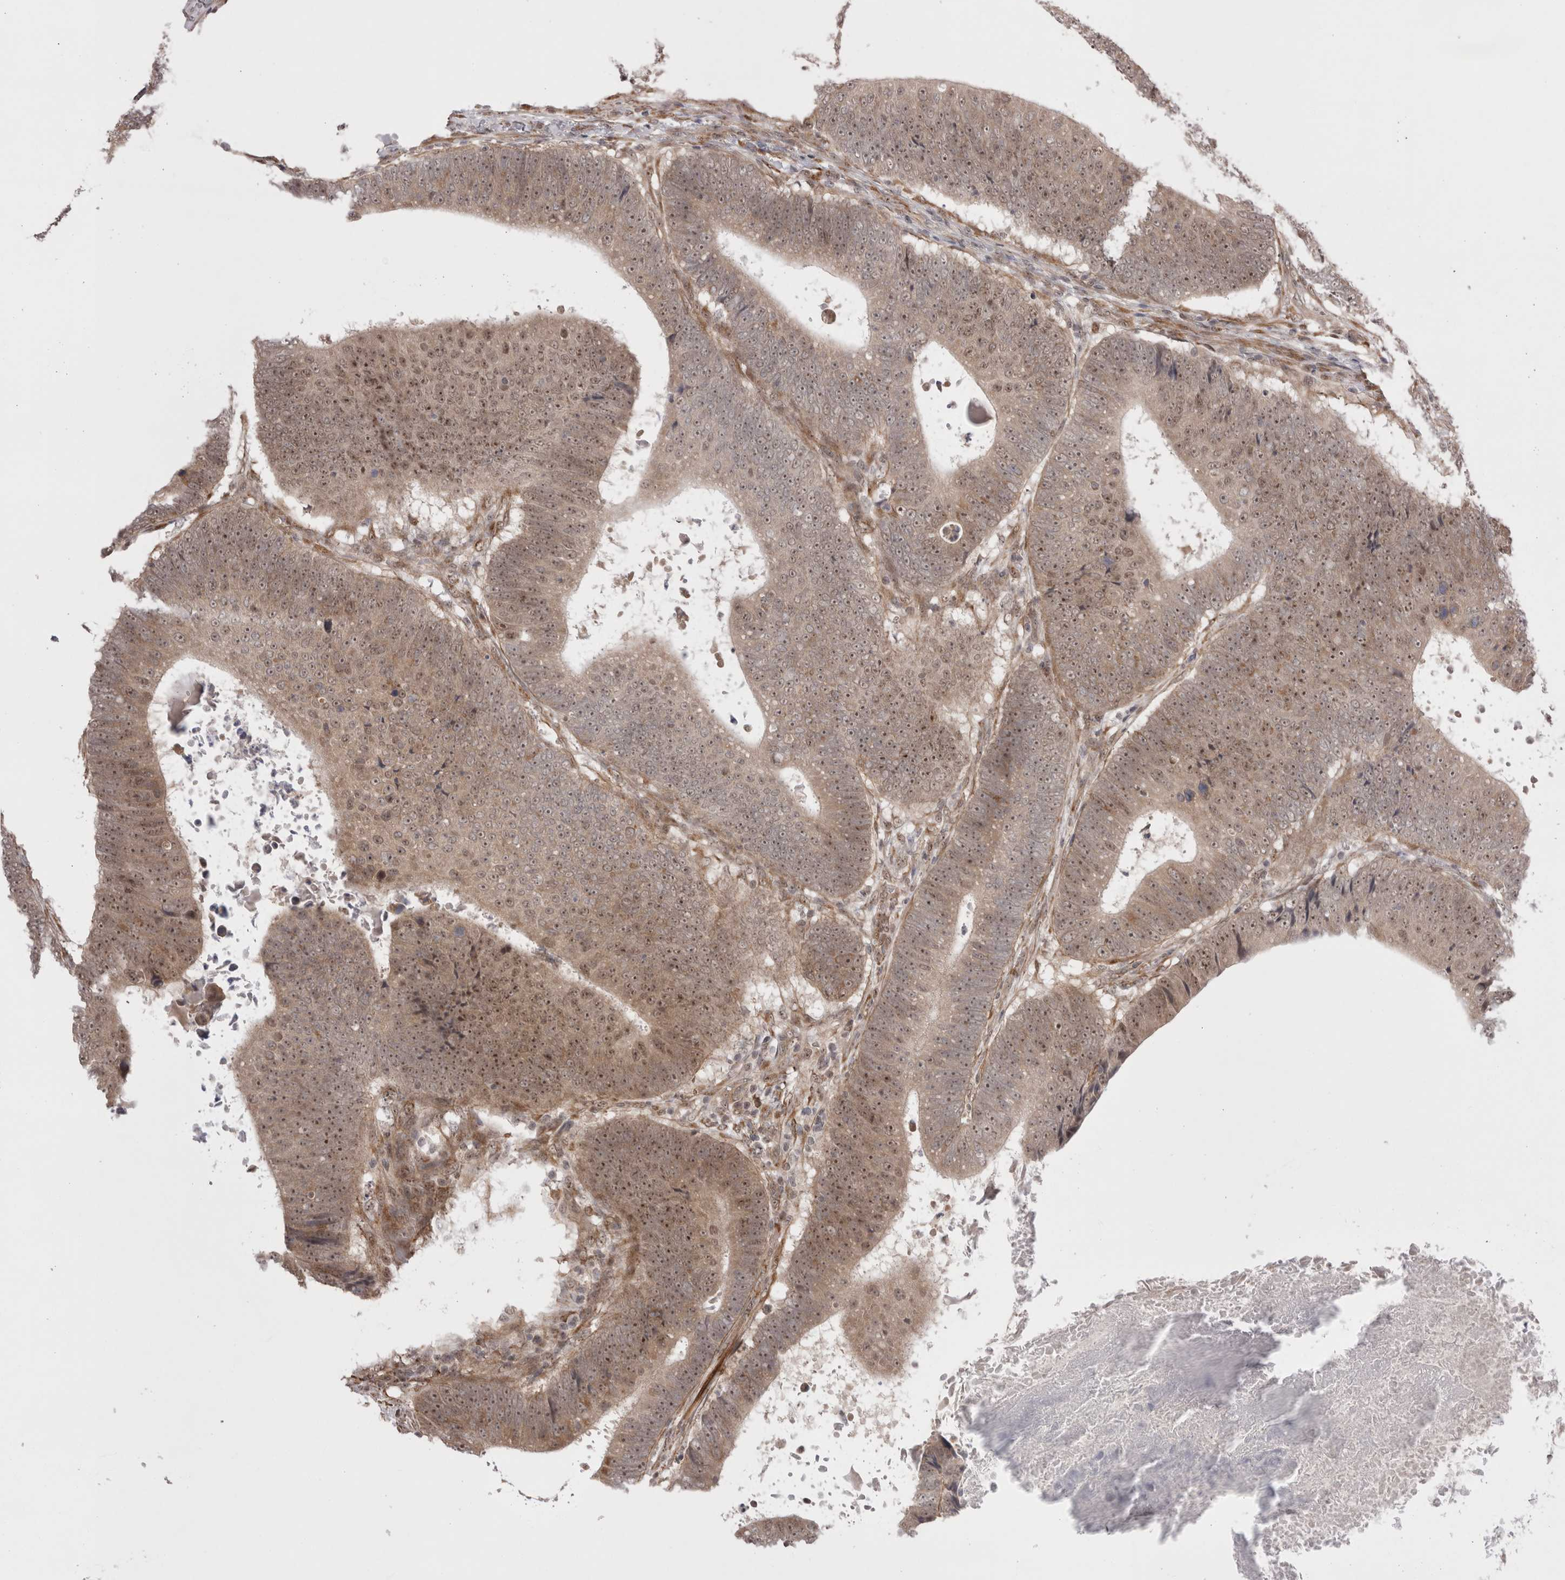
{"staining": {"intensity": "moderate", "quantity": ">75%", "location": "cytoplasmic/membranous,nuclear"}, "tissue": "colorectal cancer", "cell_type": "Tumor cells", "image_type": "cancer", "snomed": [{"axis": "morphology", "description": "Adenocarcinoma, NOS"}, {"axis": "topography", "description": "Colon"}], "caption": "IHC of human colorectal adenocarcinoma exhibits medium levels of moderate cytoplasmic/membranous and nuclear staining in approximately >75% of tumor cells.", "gene": "EXOSC4", "patient": {"sex": "male", "age": 56}}